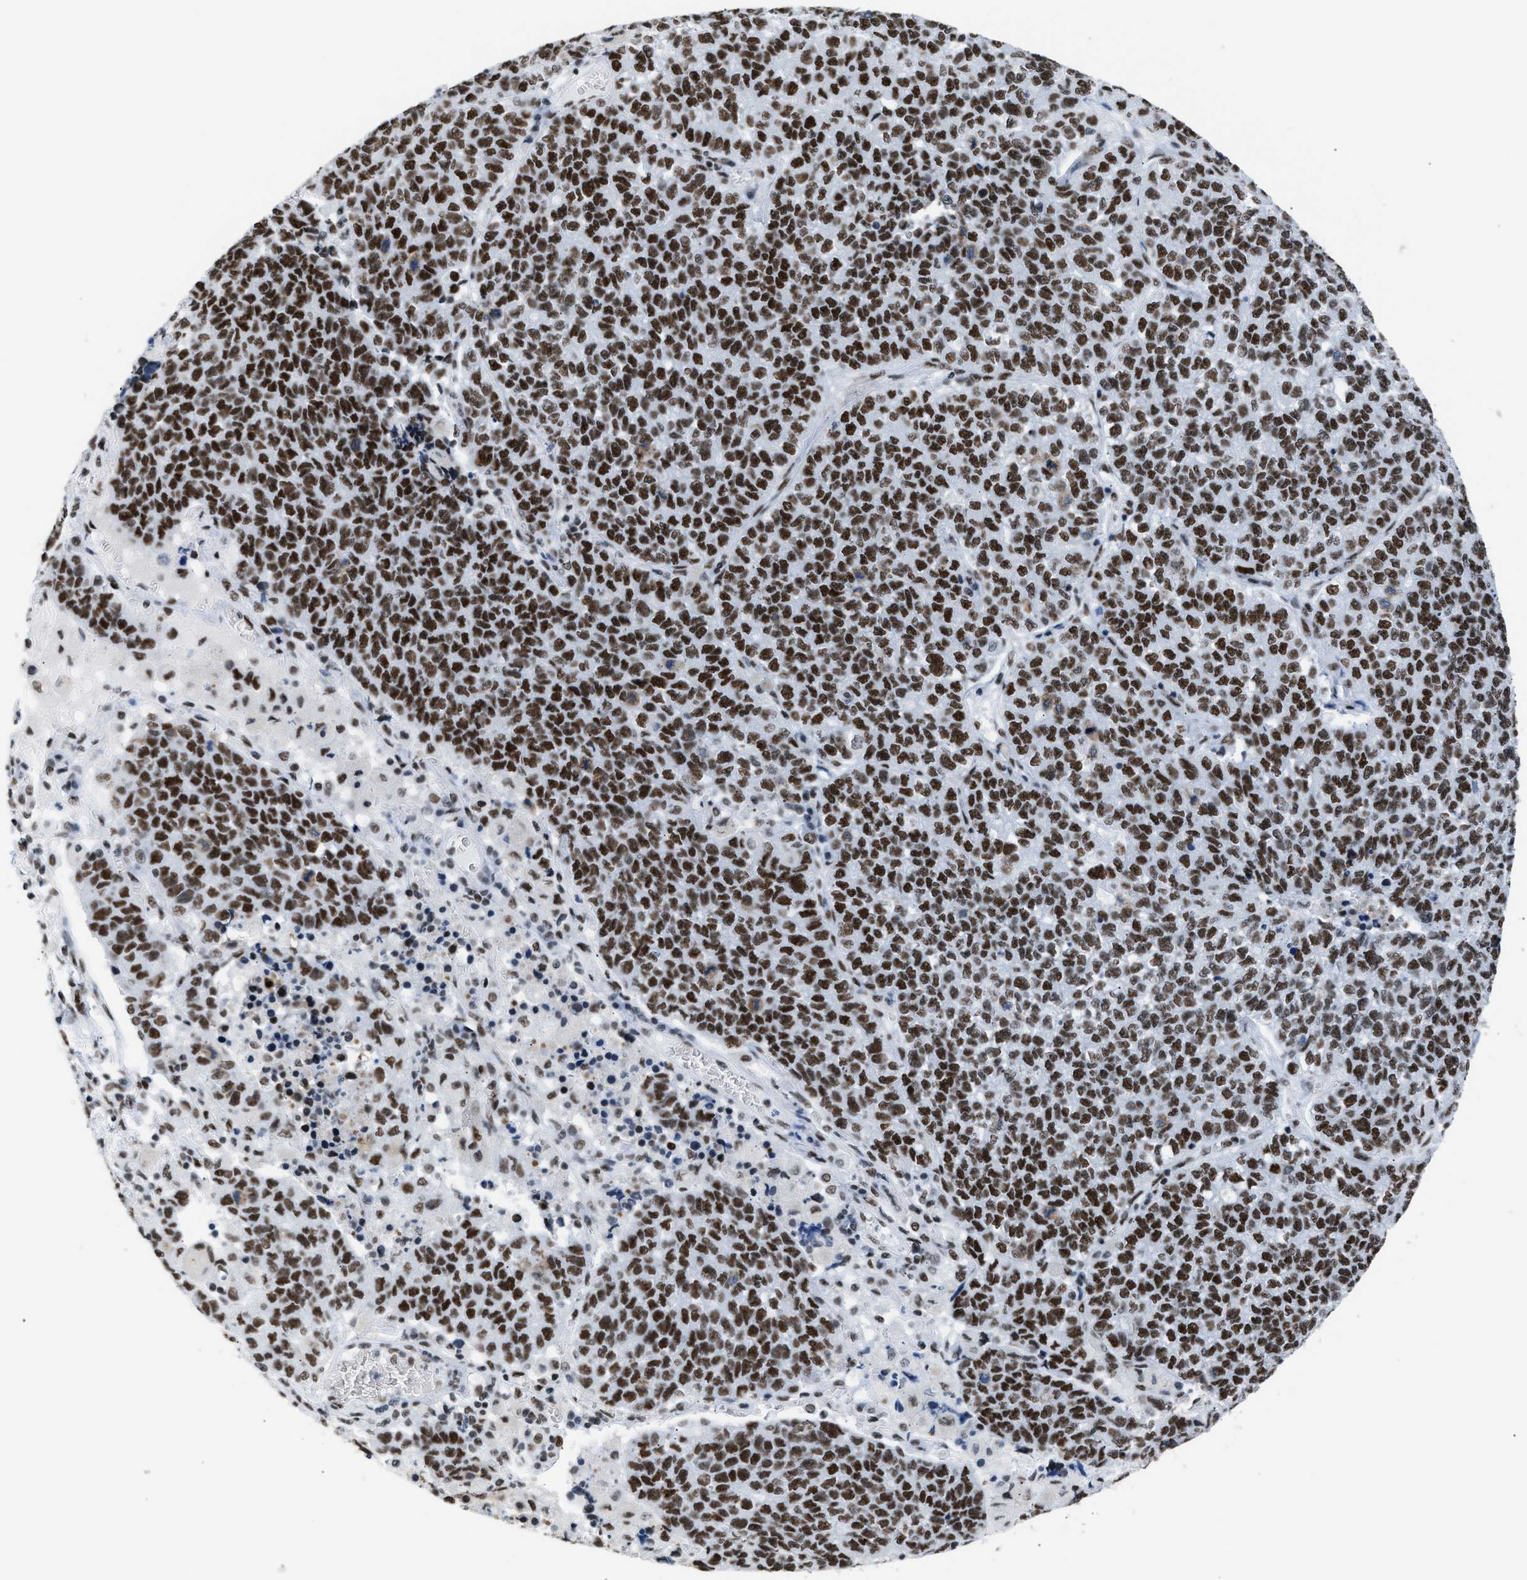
{"staining": {"intensity": "strong", "quantity": ">75%", "location": "nuclear"}, "tissue": "lung cancer", "cell_type": "Tumor cells", "image_type": "cancer", "snomed": [{"axis": "morphology", "description": "Adenocarcinoma, NOS"}, {"axis": "topography", "description": "Lung"}], "caption": "Immunohistochemical staining of human lung cancer (adenocarcinoma) demonstrates high levels of strong nuclear protein positivity in approximately >75% of tumor cells.", "gene": "CCAR2", "patient": {"sex": "male", "age": 49}}